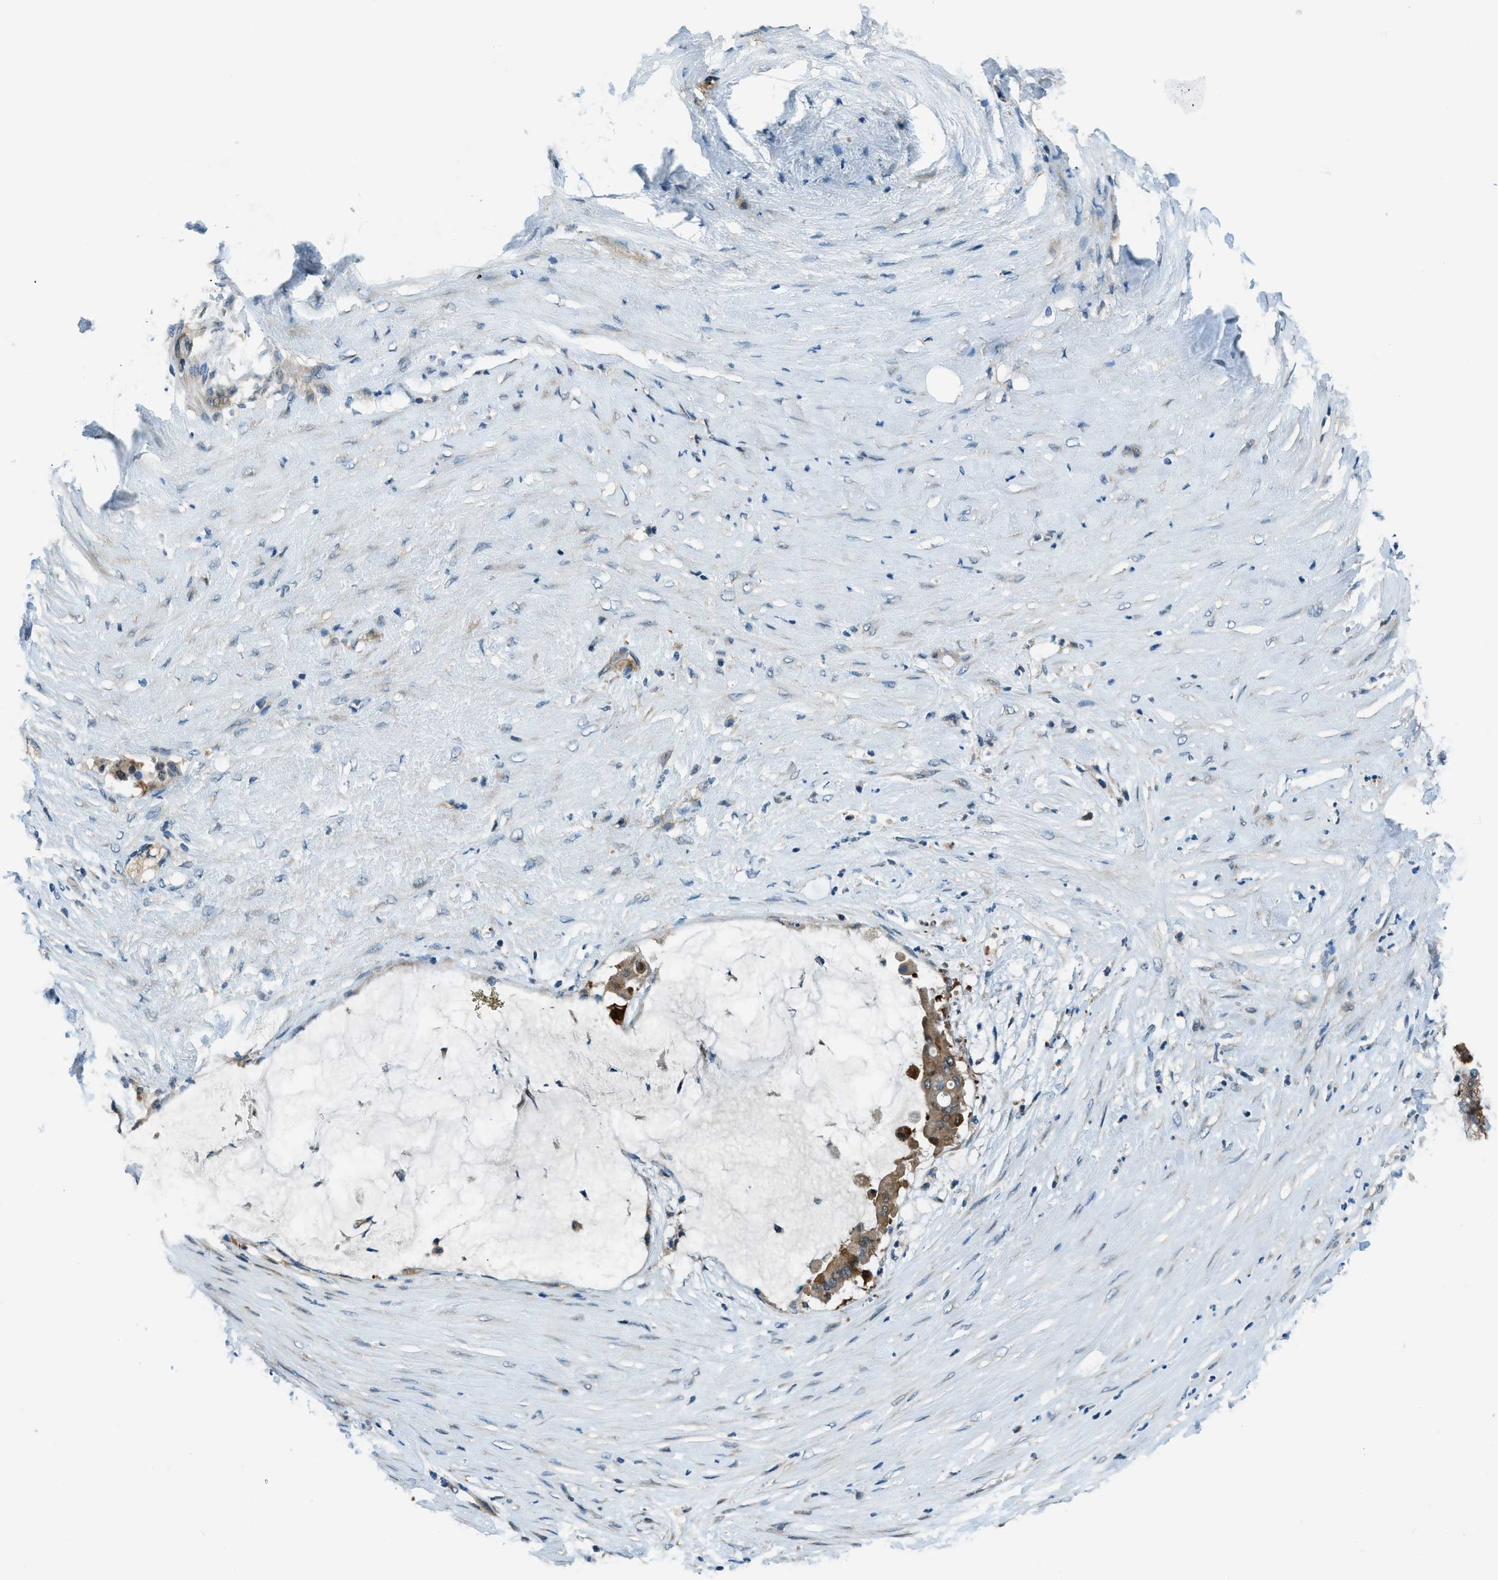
{"staining": {"intensity": "moderate", "quantity": ">75%", "location": "cytoplasmic/membranous"}, "tissue": "pancreatic cancer", "cell_type": "Tumor cells", "image_type": "cancer", "snomed": [{"axis": "morphology", "description": "Adenocarcinoma, NOS"}, {"axis": "topography", "description": "Pancreas"}], "caption": "Protein expression analysis of human adenocarcinoma (pancreatic) reveals moderate cytoplasmic/membranous staining in approximately >75% of tumor cells.", "gene": "HEBP2", "patient": {"sex": "male", "age": 41}}